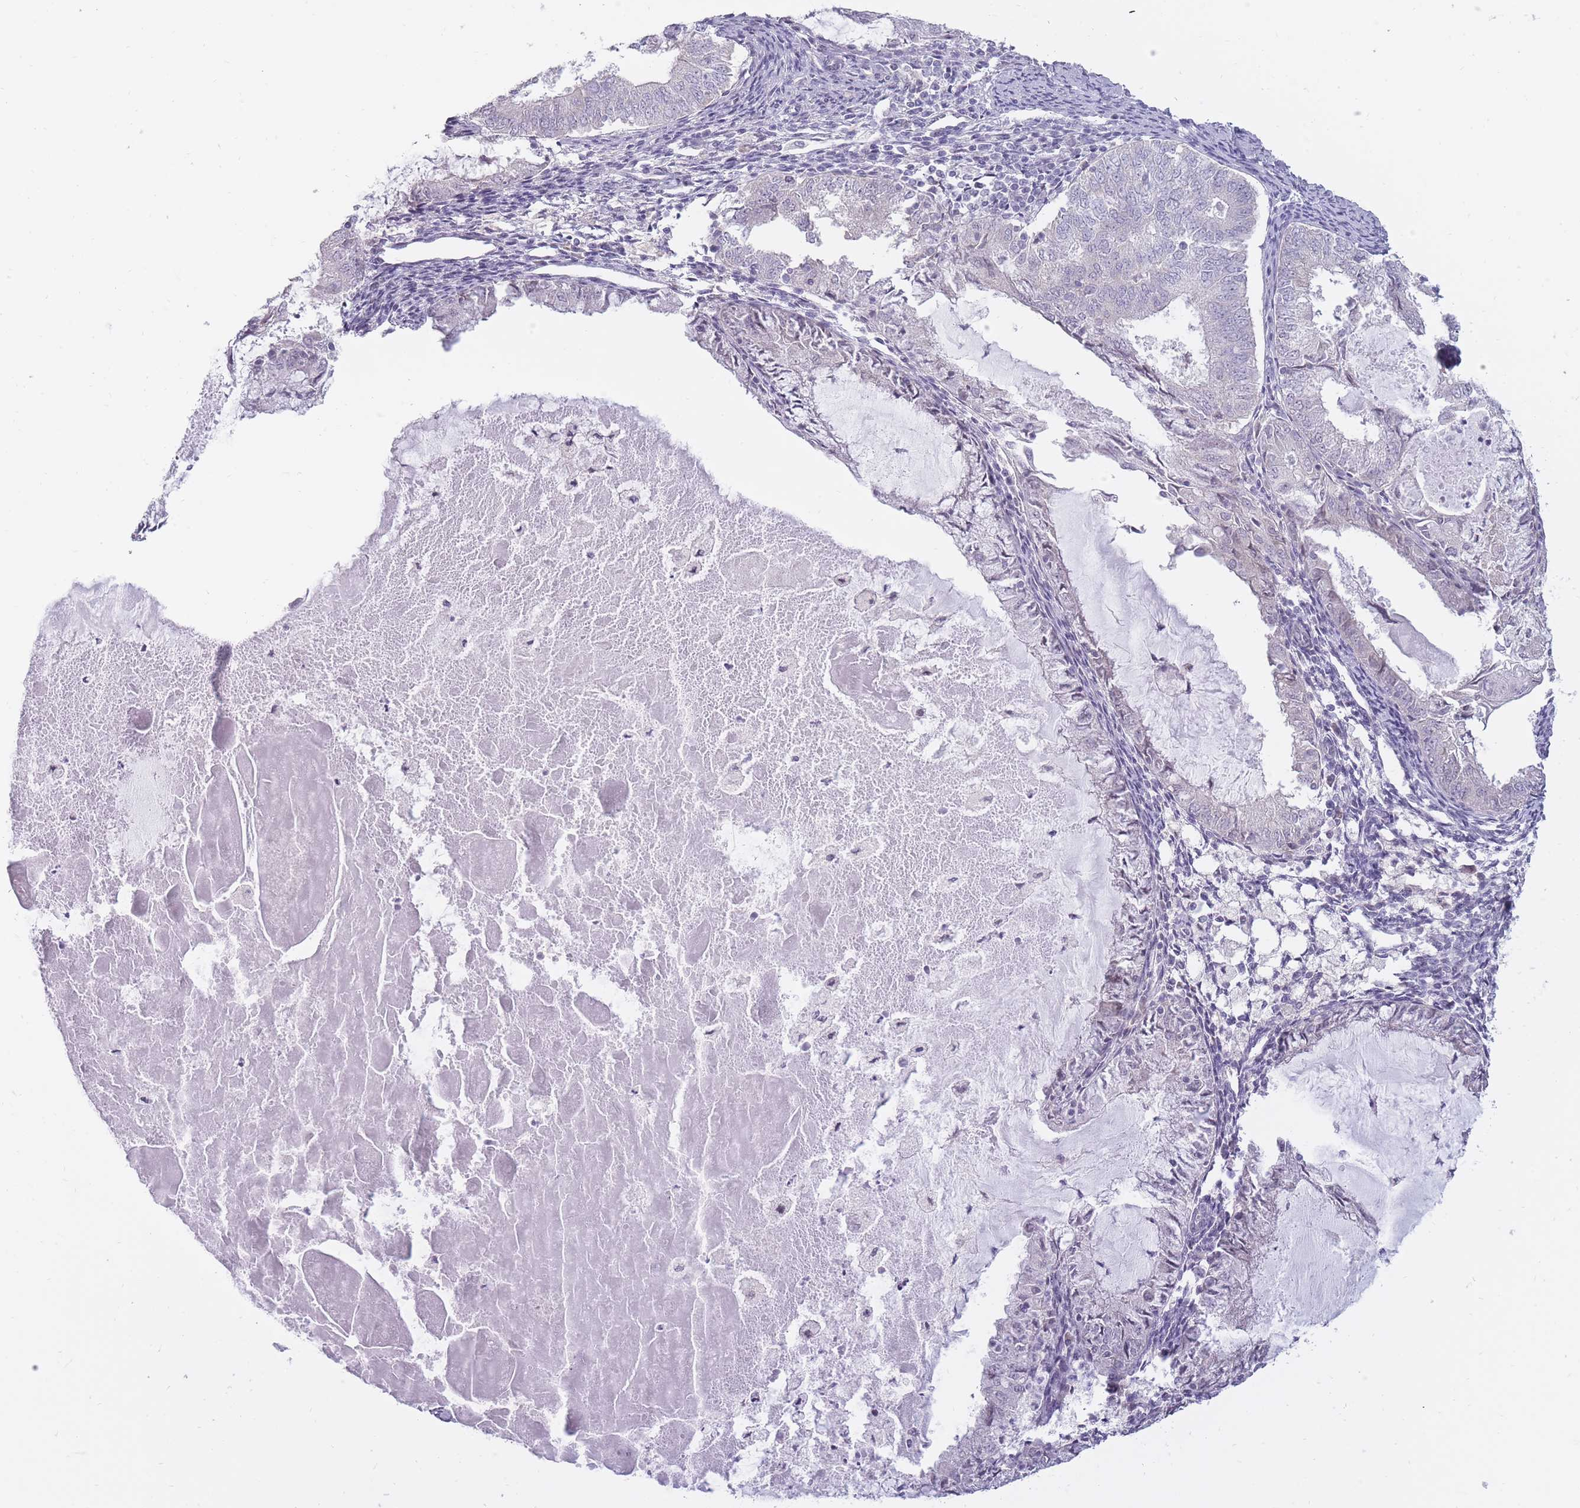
{"staining": {"intensity": "negative", "quantity": "none", "location": "none"}, "tissue": "endometrial cancer", "cell_type": "Tumor cells", "image_type": "cancer", "snomed": [{"axis": "morphology", "description": "Adenocarcinoma, NOS"}, {"axis": "topography", "description": "Endometrium"}], "caption": "This is an IHC micrograph of human endometrial cancer (adenocarcinoma). There is no positivity in tumor cells.", "gene": "POMZP3", "patient": {"sex": "female", "age": 57}}